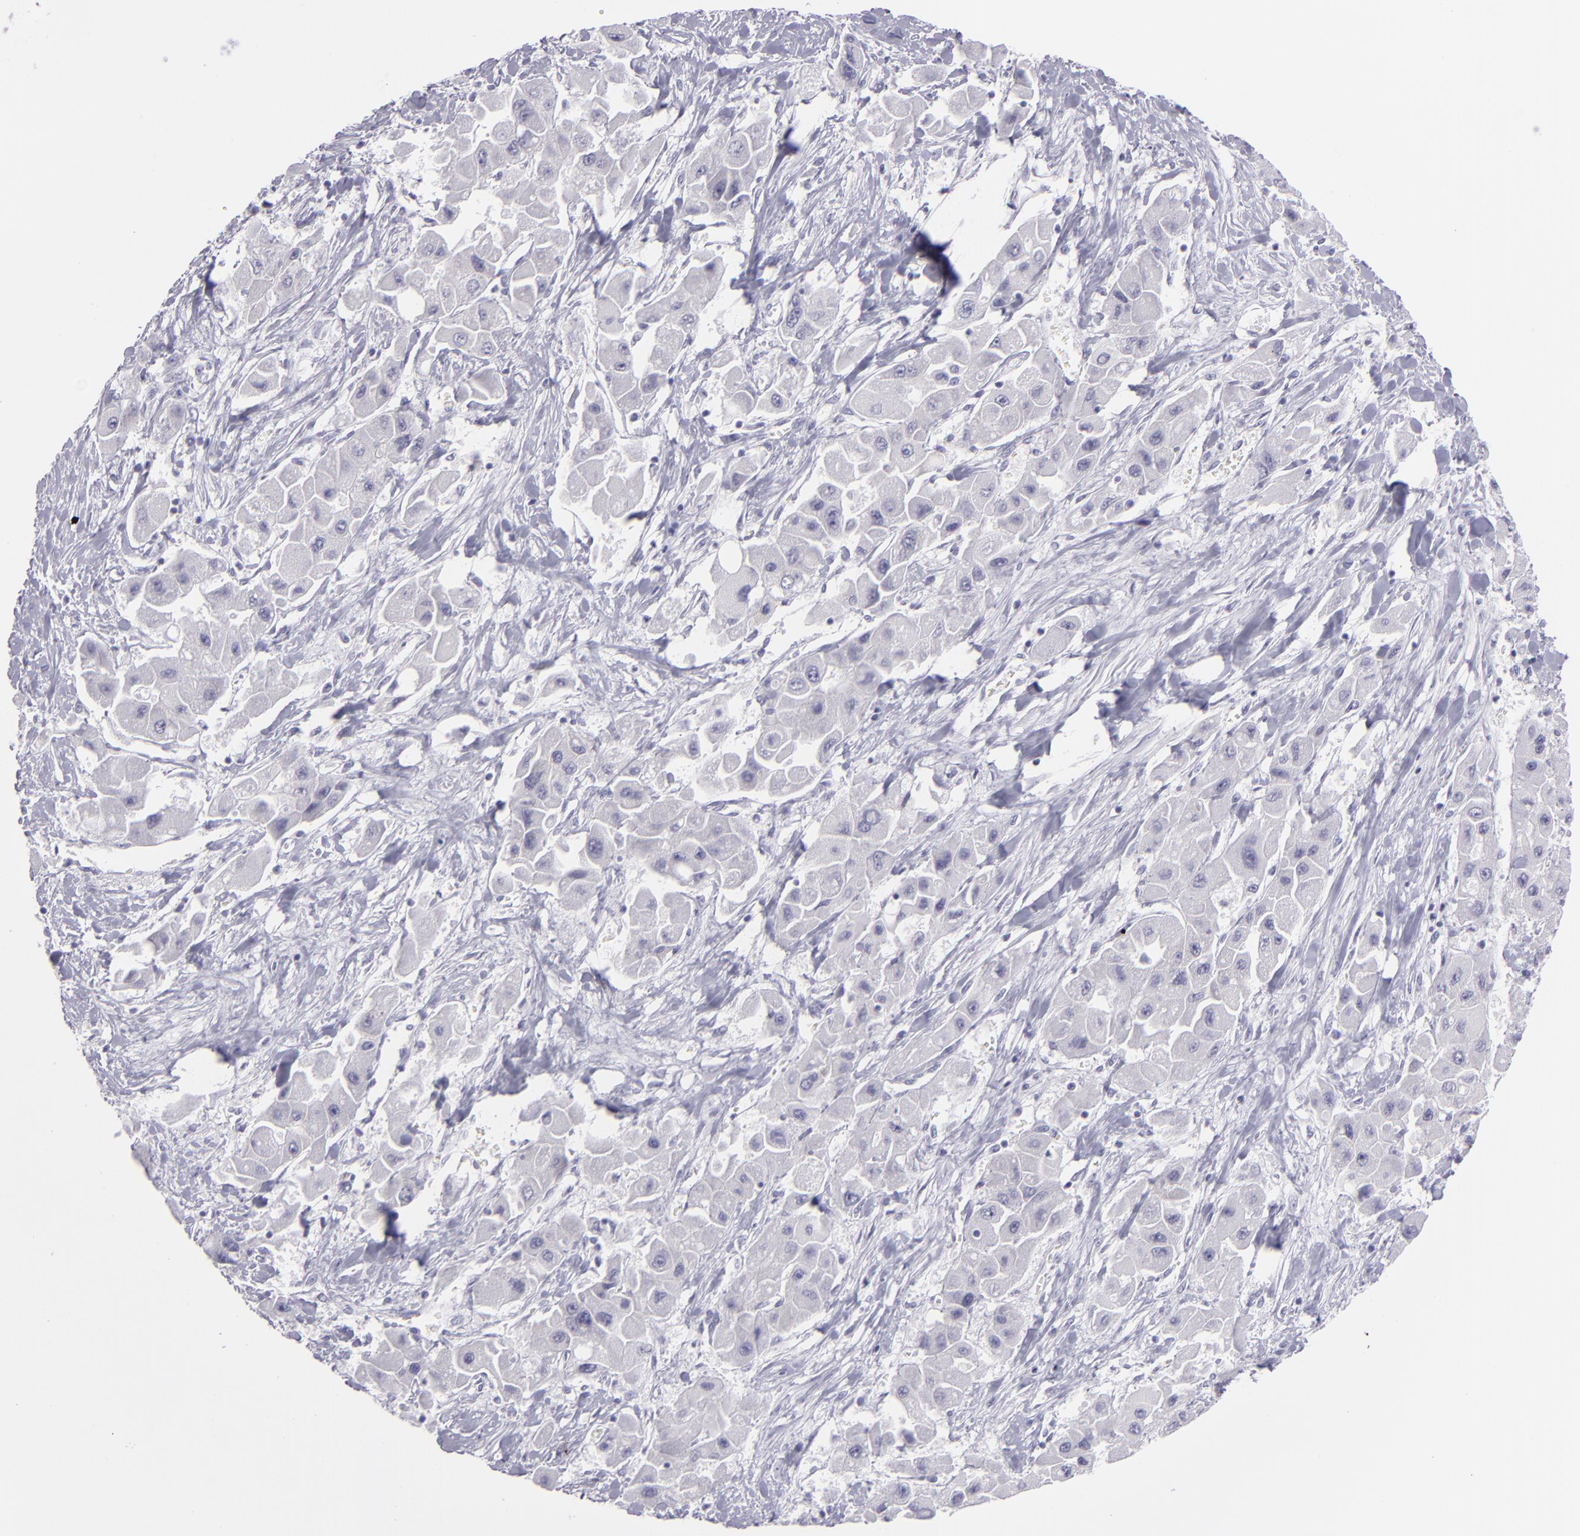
{"staining": {"intensity": "negative", "quantity": "none", "location": "none"}, "tissue": "liver cancer", "cell_type": "Tumor cells", "image_type": "cancer", "snomed": [{"axis": "morphology", "description": "Carcinoma, Hepatocellular, NOS"}, {"axis": "topography", "description": "Liver"}], "caption": "IHC of liver hepatocellular carcinoma shows no staining in tumor cells.", "gene": "DLG4", "patient": {"sex": "male", "age": 24}}